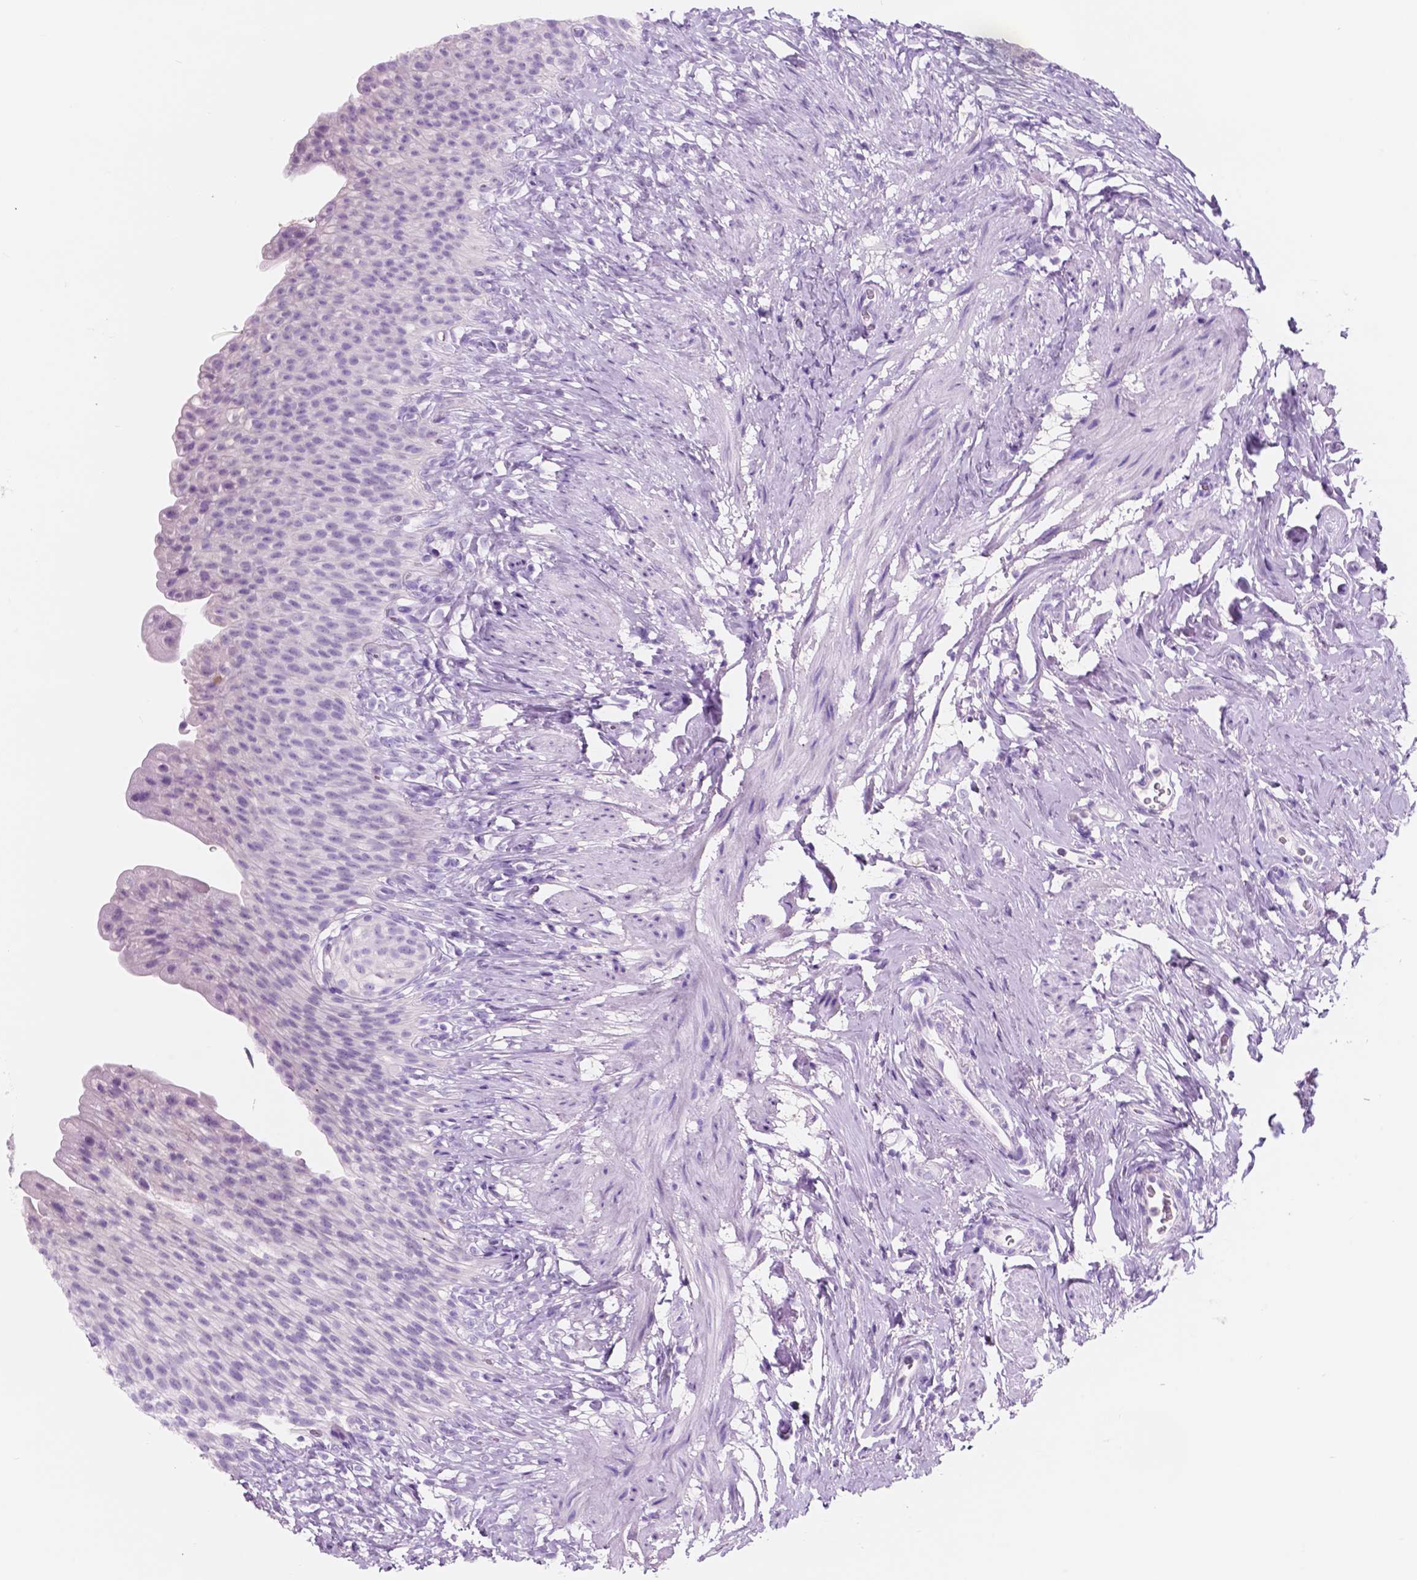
{"staining": {"intensity": "negative", "quantity": "none", "location": "none"}, "tissue": "urinary bladder", "cell_type": "Urothelial cells", "image_type": "normal", "snomed": [{"axis": "morphology", "description": "Normal tissue, NOS"}, {"axis": "topography", "description": "Urinary bladder"}, {"axis": "topography", "description": "Prostate"}], "caption": "Immunohistochemistry micrograph of benign human urinary bladder stained for a protein (brown), which shows no positivity in urothelial cells. (Immunohistochemistry, brightfield microscopy, high magnification).", "gene": "CUZD1", "patient": {"sex": "male", "age": 76}}